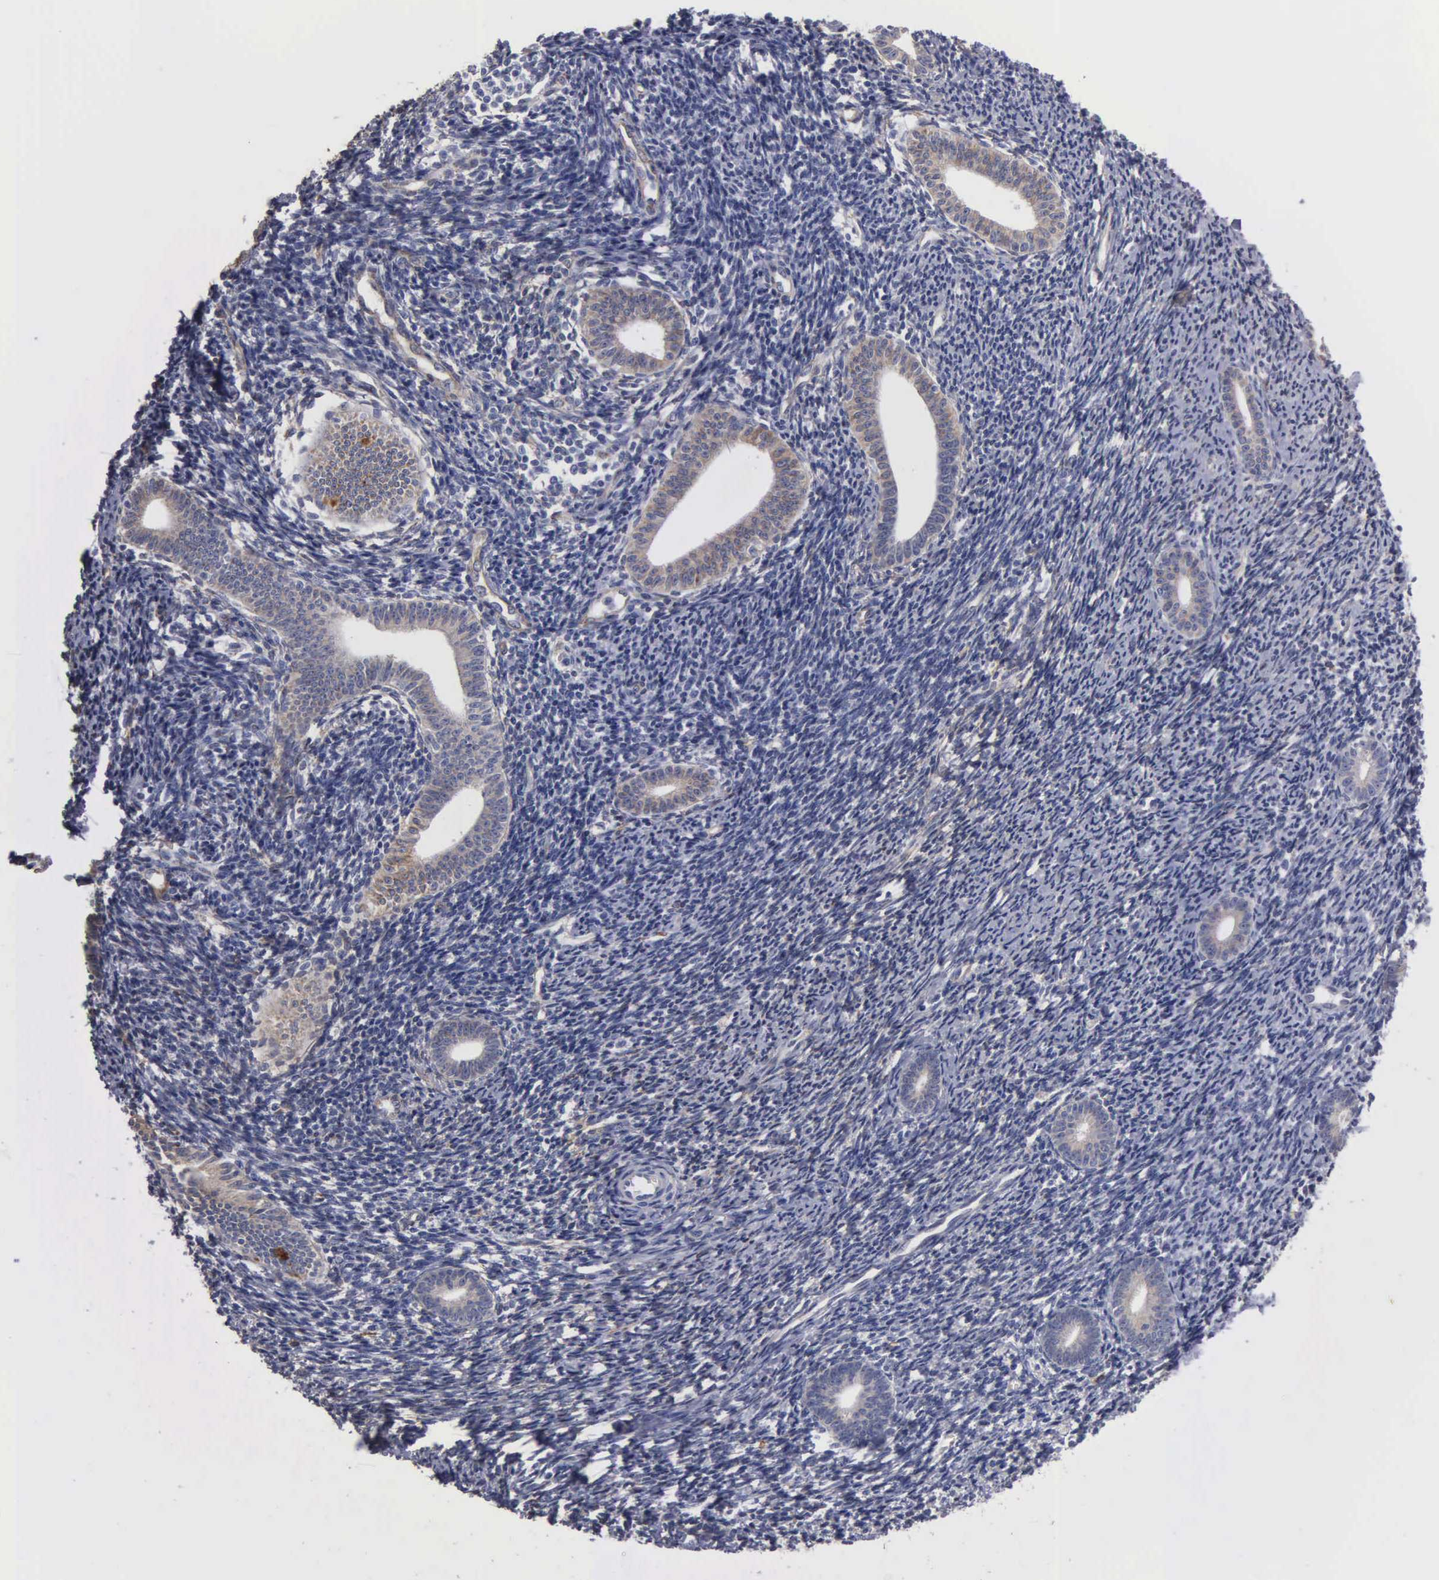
{"staining": {"intensity": "negative", "quantity": "none", "location": "none"}, "tissue": "endometrium", "cell_type": "Cells in endometrial stroma", "image_type": "normal", "snomed": [{"axis": "morphology", "description": "Normal tissue, NOS"}, {"axis": "topography", "description": "Endometrium"}], "caption": "An image of endometrium stained for a protein shows no brown staining in cells in endometrial stroma. The staining was performed using DAB (3,3'-diaminobenzidine) to visualize the protein expression in brown, while the nuclei were stained in blue with hematoxylin (Magnification: 20x).", "gene": "LIN52", "patient": {"sex": "female", "age": 52}}